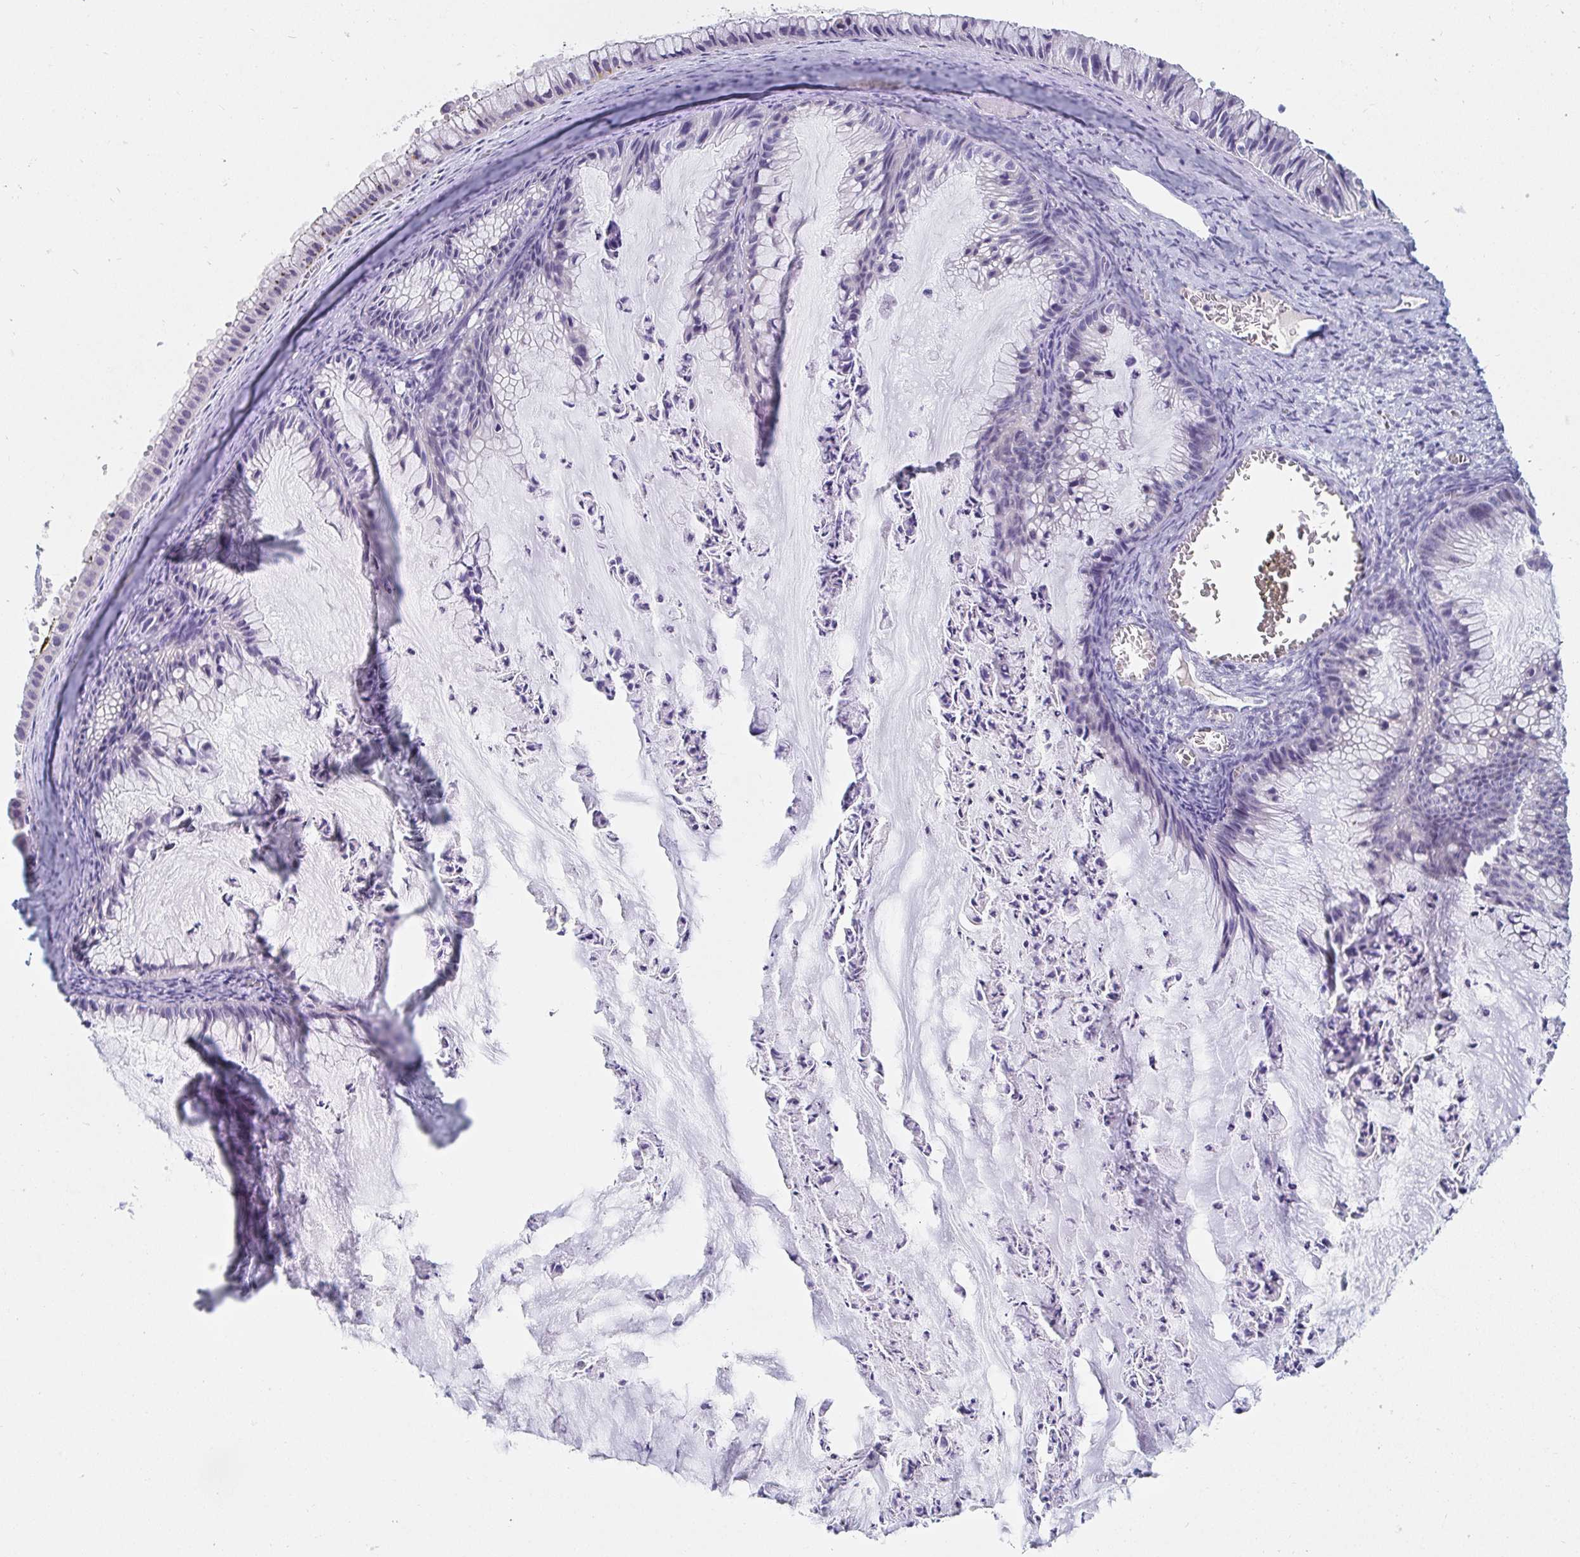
{"staining": {"intensity": "negative", "quantity": "none", "location": "none"}, "tissue": "ovarian cancer", "cell_type": "Tumor cells", "image_type": "cancer", "snomed": [{"axis": "morphology", "description": "Cystadenocarcinoma, mucinous, NOS"}, {"axis": "topography", "description": "Ovary"}], "caption": "This is a image of immunohistochemistry staining of ovarian cancer (mucinous cystadenocarcinoma), which shows no positivity in tumor cells.", "gene": "C4orf17", "patient": {"sex": "female", "age": 72}}